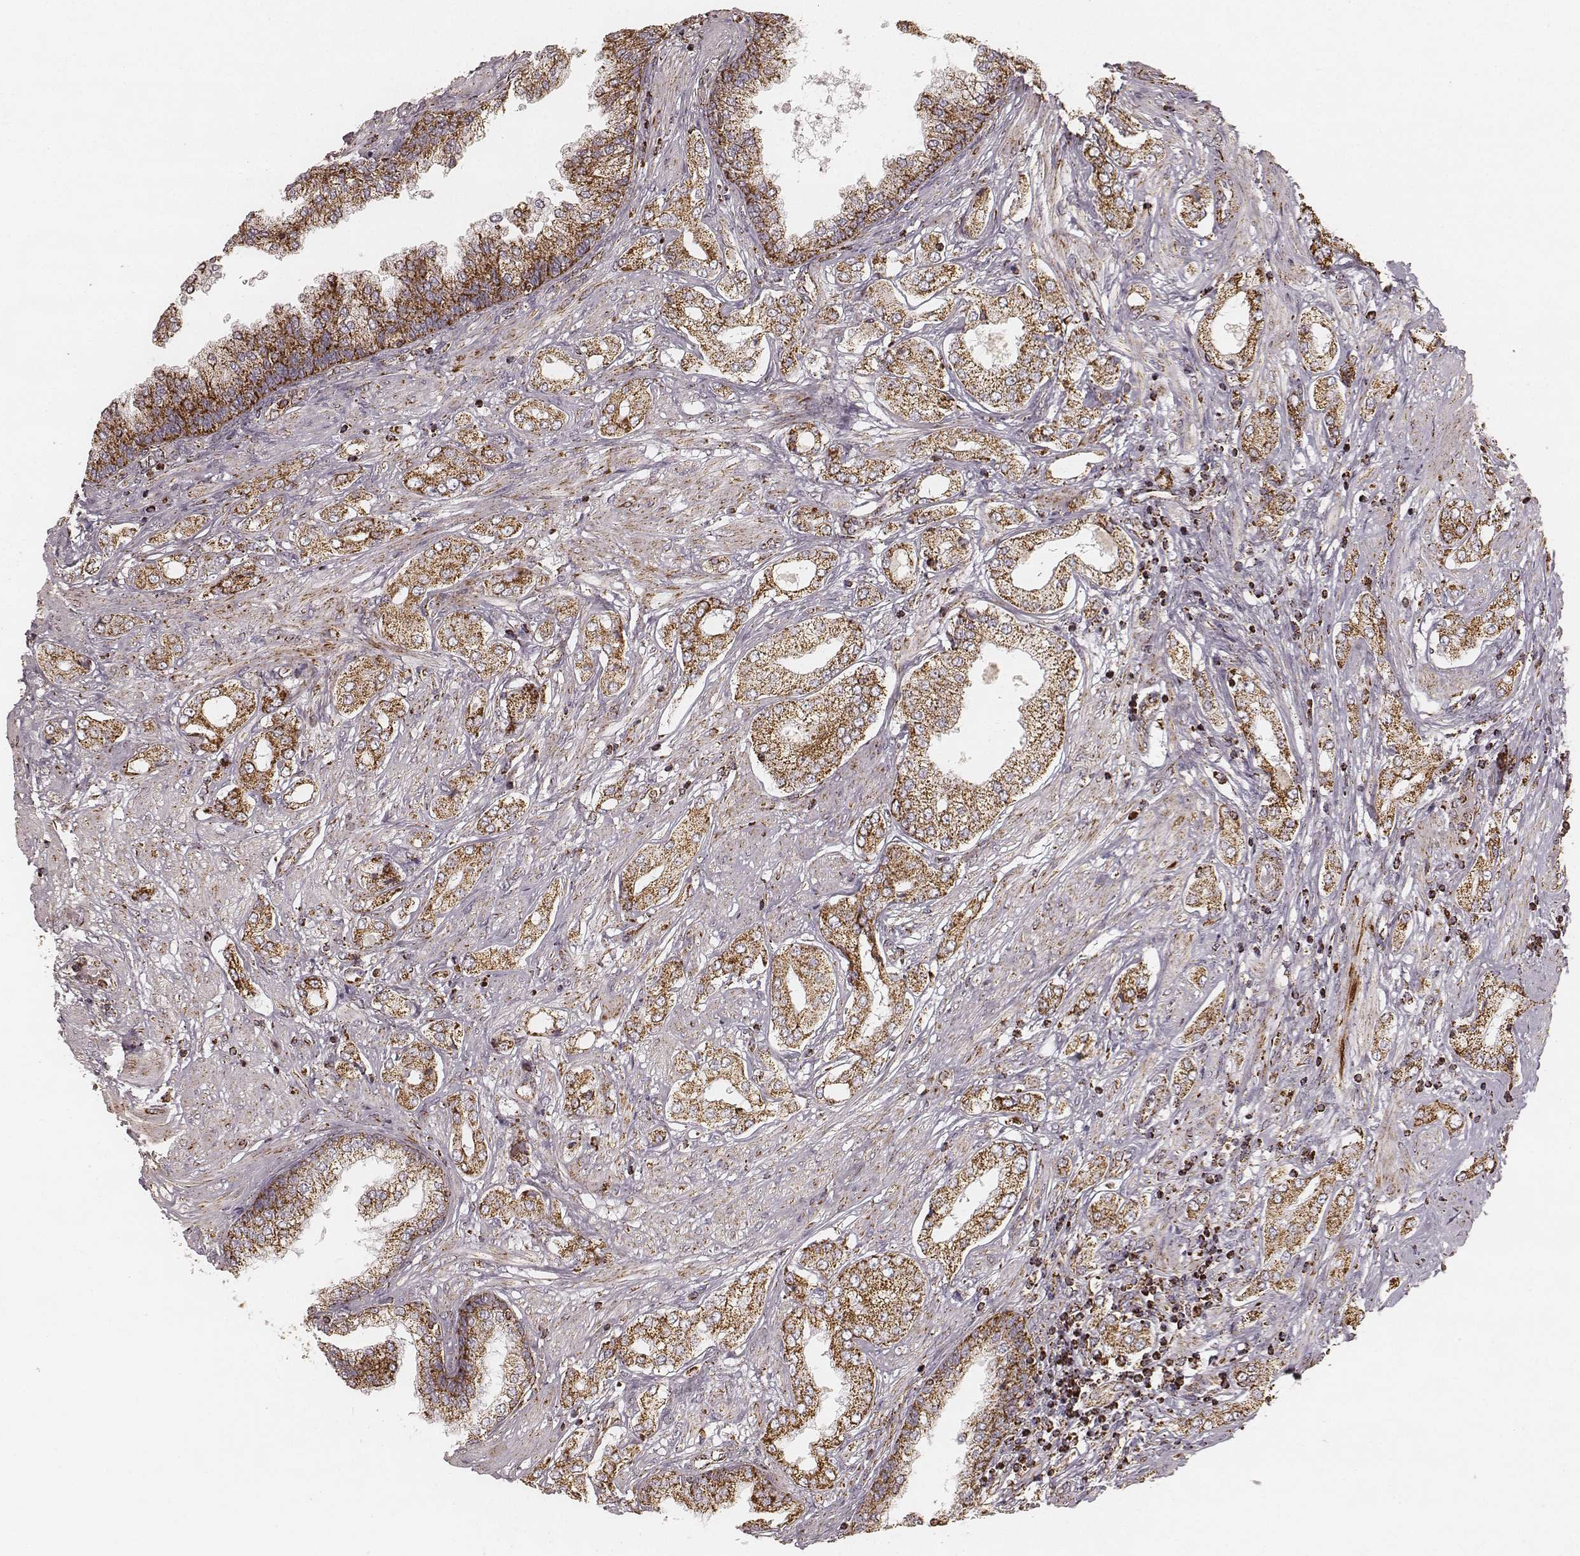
{"staining": {"intensity": "strong", "quantity": ">75%", "location": "cytoplasmic/membranous"}, "tissue": "prostate cancer", "cell_type": "Tumor cells", "image_type": "cancer", "snomed": [{"axis": "morphology", "description": "Adenocarcinoma, NOS"}, {"axis": "topography", "description": "Prostate"}], "caption": "About >75% of tumor cells in human prostate adenocarcinoma demonstrate strong cytoplasmic/membranous protein positivity as visualized by brown immunohistochemical staining.", "gene": "CS", "patient": {"sex": "male", "age": 63}}